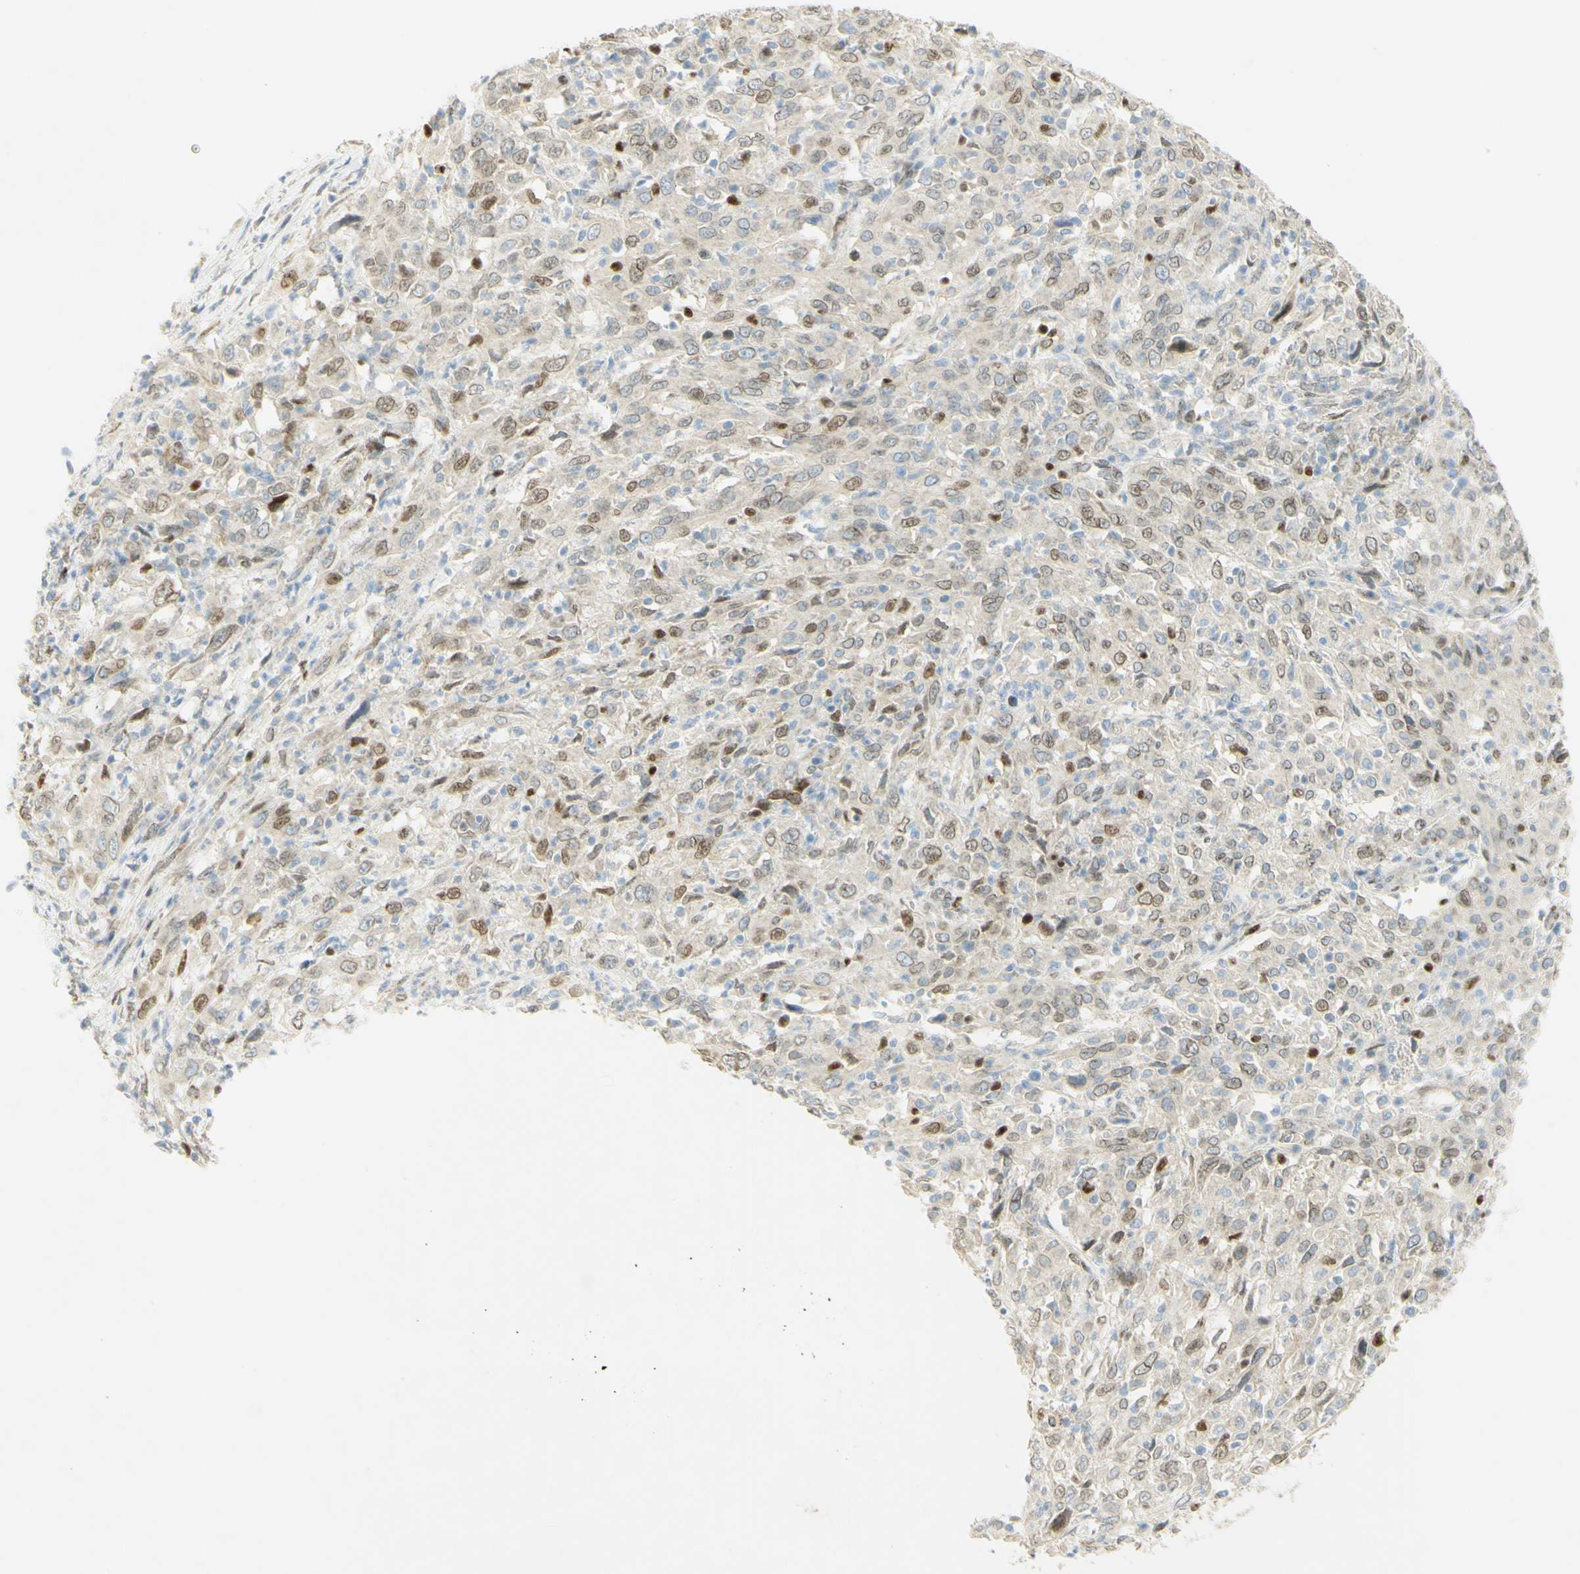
{"staining": {"intensity": "moderate", "quantity": "25%-75%", "location": "nuclear"}, "tissue": "cervical cancer", "cell_type": "Tumor cells", "image_type": "cancer", "snomed": [{"axis": "morphology", "description": "Squamous cell carcinoma, NOS"}, {"axis": "topography", "description": "Cervix"}], "caption": "This is a micrograph of IHC staining of cervical cancer, which shows moderate staining in the nuclear of tumor cells.", "gene": "E2F1", "patient": {"sex": "female", "age": 46}}